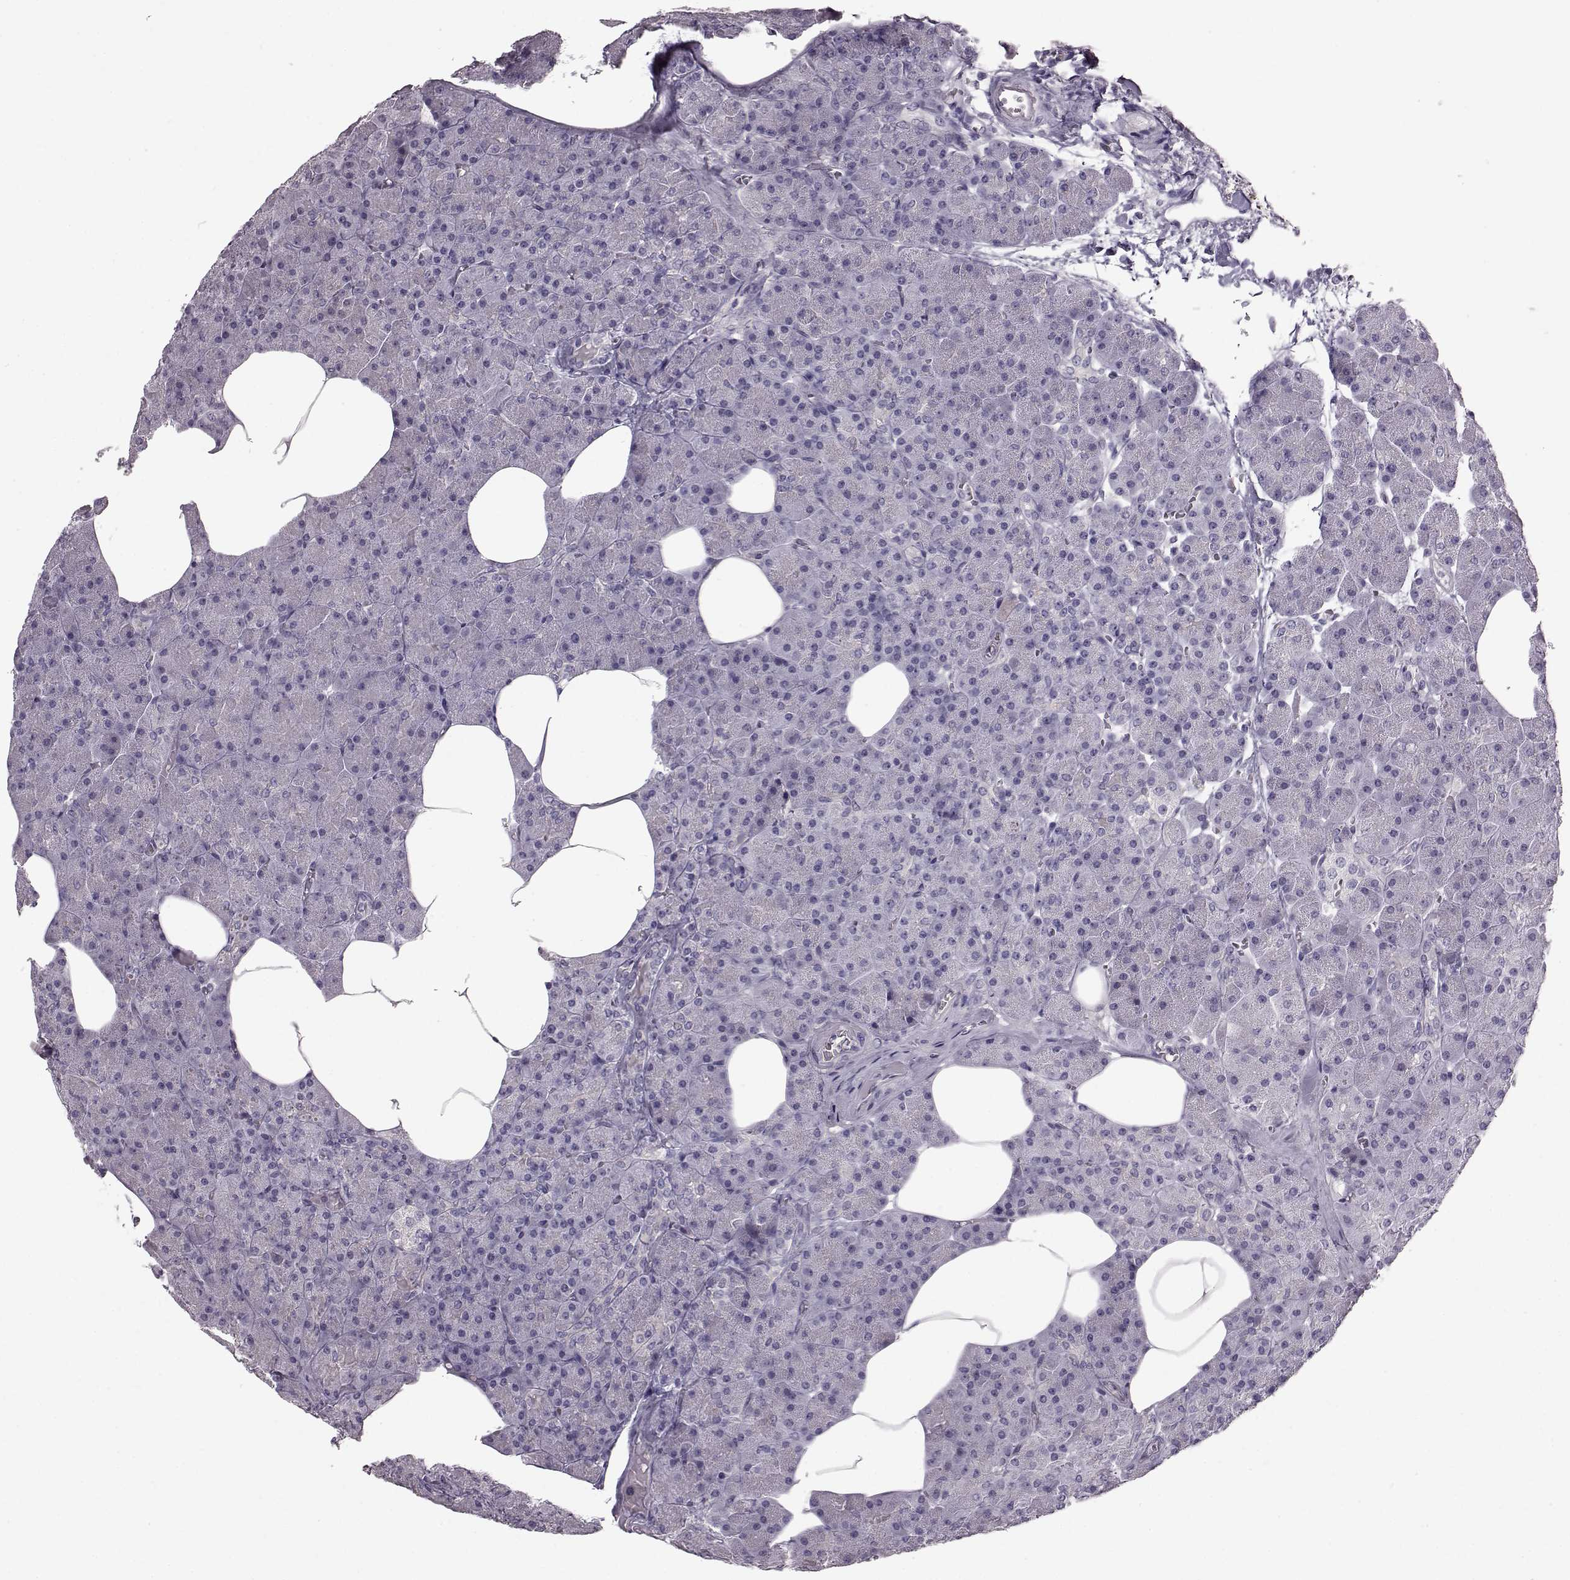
{"staining": {"intensity": "negative", "quantity": "none", "location": "none"}, "tissue": "pancreas", "cell_type": "Exocrine glandular cells", "image_type": "normal", "snomed": [{"axis": "morphology", "description": "Normal tissue, NOS"}, {"axis": "topography", "description": "Pancreas"}], "caption": "This photomicrograph is of benign pancreas stained with IHC to label a protein in brown with the nuclei are counter-stained blue. There is no staining in exocrine glandular cells.", "gene": "TCHHL1", "patient": {"sex": "female", "age": 45}}